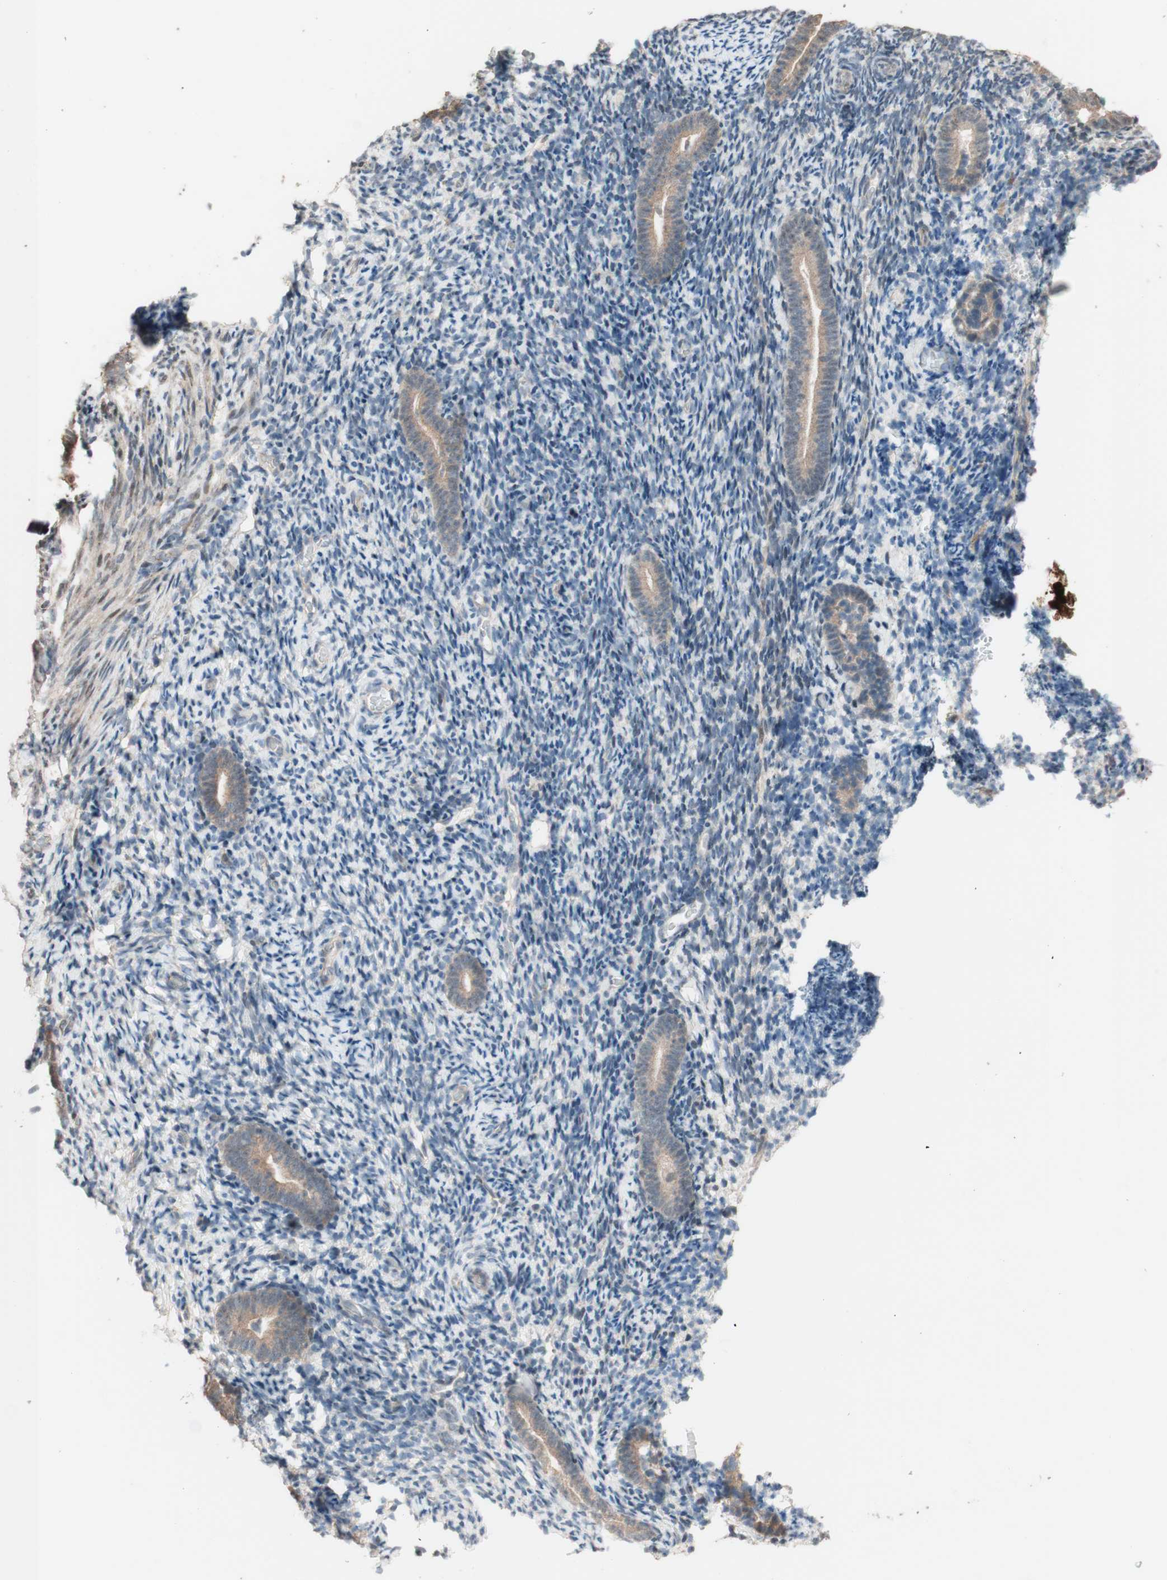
{"staining": {"intensity": "weak", "quantity": "25%-75%", "location": "cytoplasmic/membranous"}, "tissue": "endometrium", "cell_type": "Cells in endometrial stroma", "image_type": "normal", "snomed": [{"axis": "morphology", "description": "Normal tissue, NOS"}, {"axis": "topography", "description": "Endometrium"}], "caption": "High-power microscopy captured an immunohistochemistry image of normal endometrium, revealing weak cytoplasmic/membranous expression in approximately 25%-75% of cells in endometrial stroma. Nuclei are stained in blue.", "gene": "CCNC", "patient": {"sex": "female", "age": 51}}